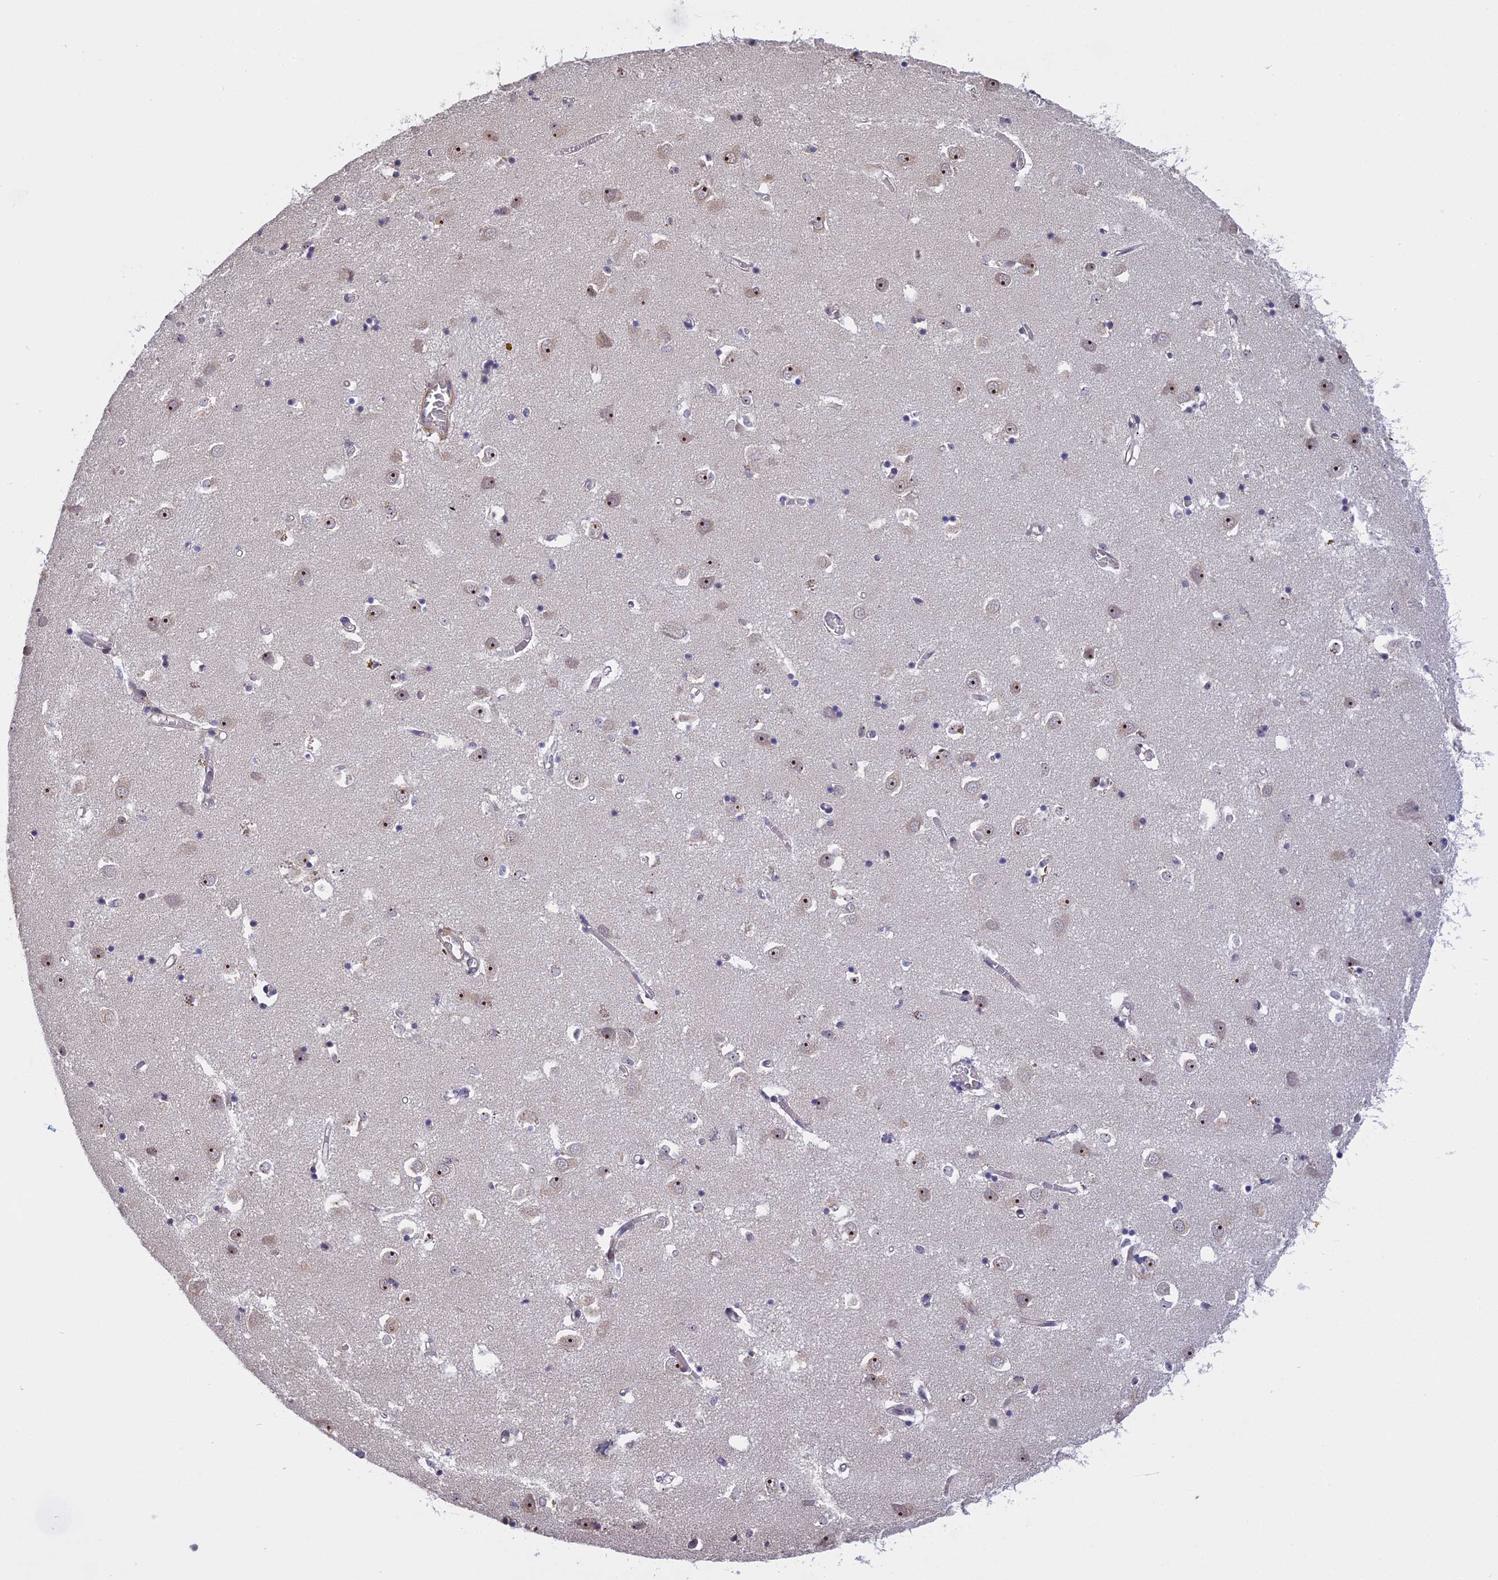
{"staining": {"intensity": "negative", "quantity": "none", "location": "none"}, "tissue": "caudate", "cell_type": "Glial cells", "image_type": "normal", "snomed": [{"axis": "morphology", "description": "Normal tissue, NOS"}, {"axis": "topography", "description": "Lateral ventricle wall"}], "caption": "This micrograph is of unremarkable caudate stained with immunohistochemistry (IHC) to label a protein in brown with the nuclei are counter-stained blue. There is no positivity in glial cells. (Immunohistochemistry (ihc), brightfield microscopy, high magnification).", "gene": "MGA", "patient": {"sex": "male", "age": 70}}